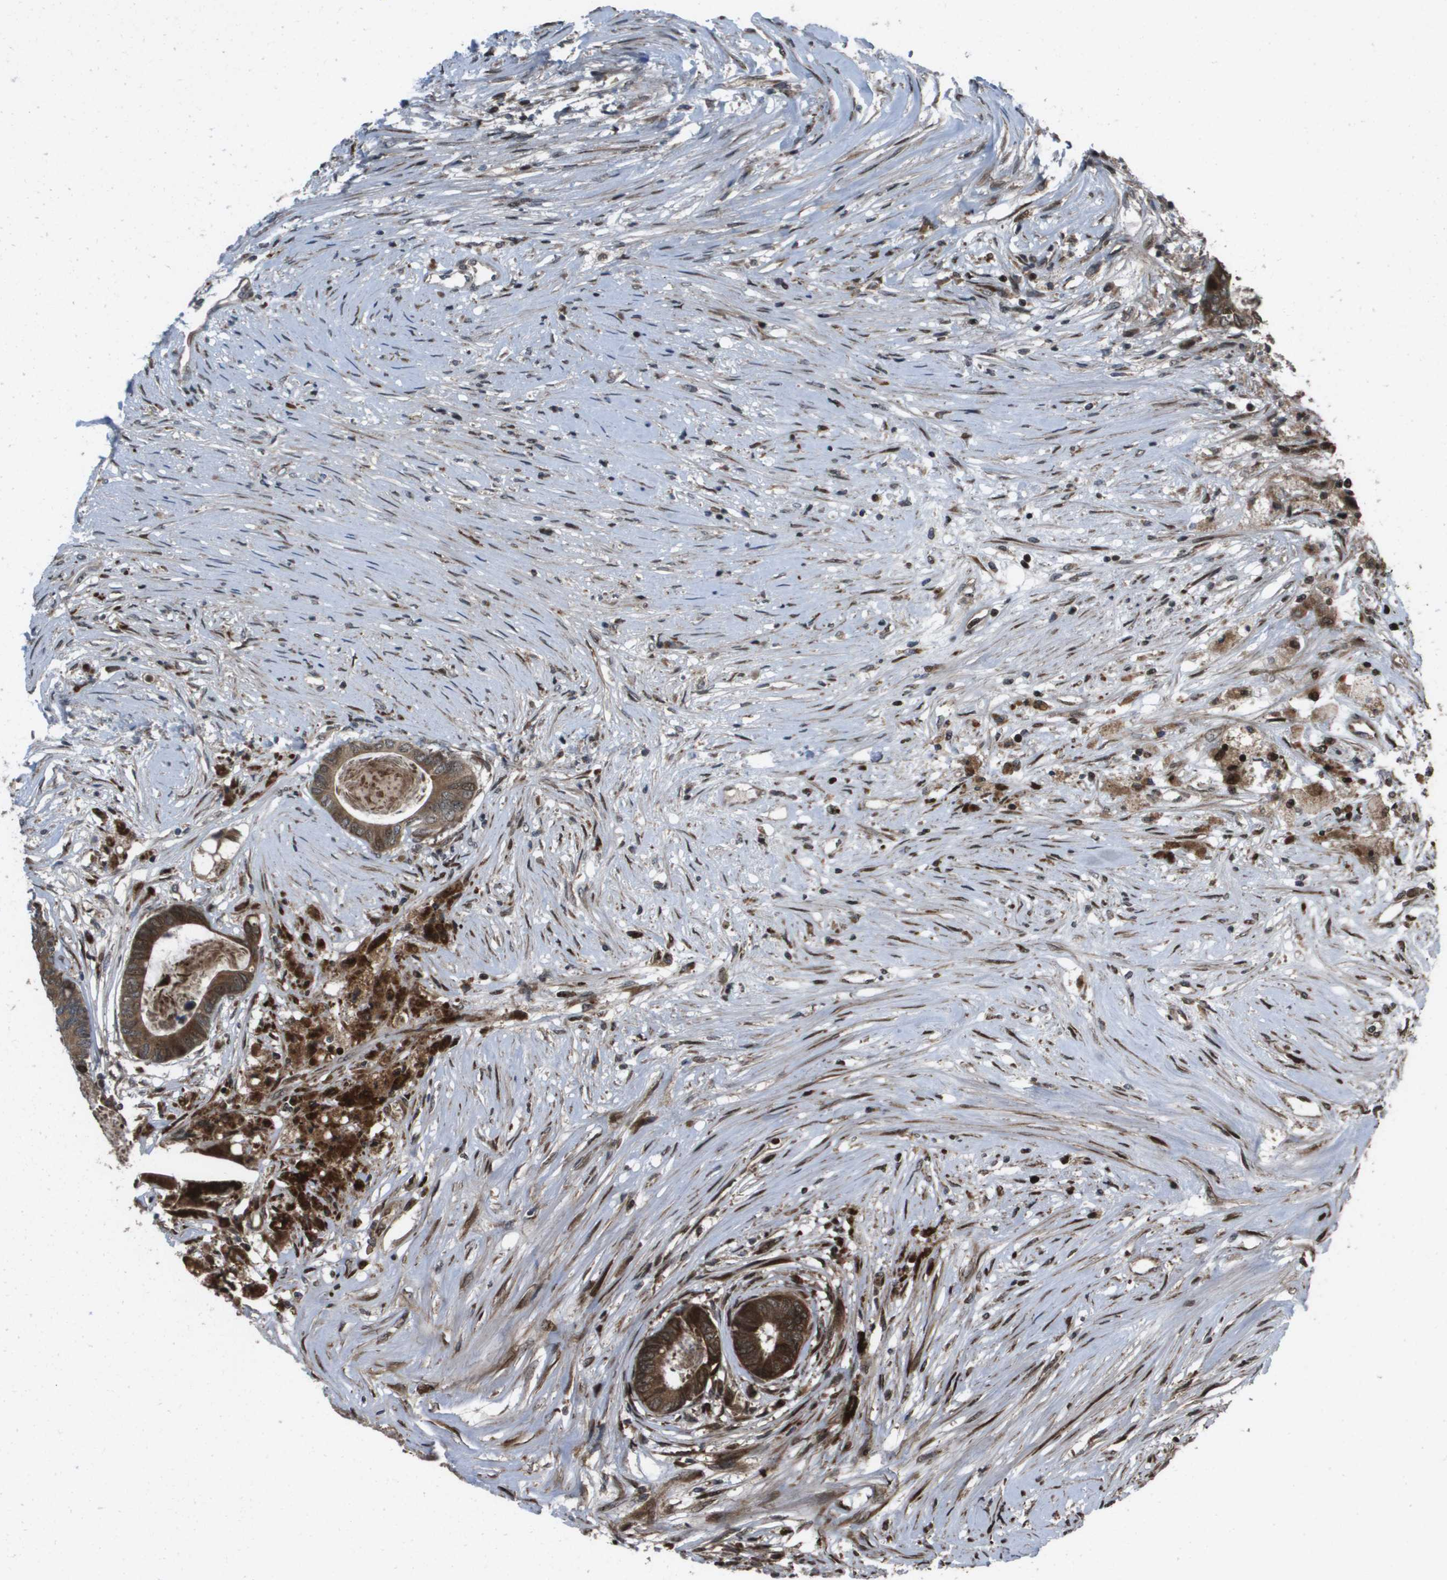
{"staining": {"intensity": "strong", "quantity": ">75%", "location": "cytoplasmic/membranous"}, "tissue": "colorectal cancer", "cell_type": "Tumor cells", "image_type": "cancer", "snomed": [{"axis": "morphology", "description": "Adenocarcinoma, NOS"}, {"axis": "topography", "description": "Rectum"}], "caption": "The immunohistochemical stain highlights strong cytoplasmic/membranous positivity in tumor cells of adenocarcinoma (colorectal) tissue.", "gene": "AXIN2", "patient": {"sex": "male", "age": 63}}